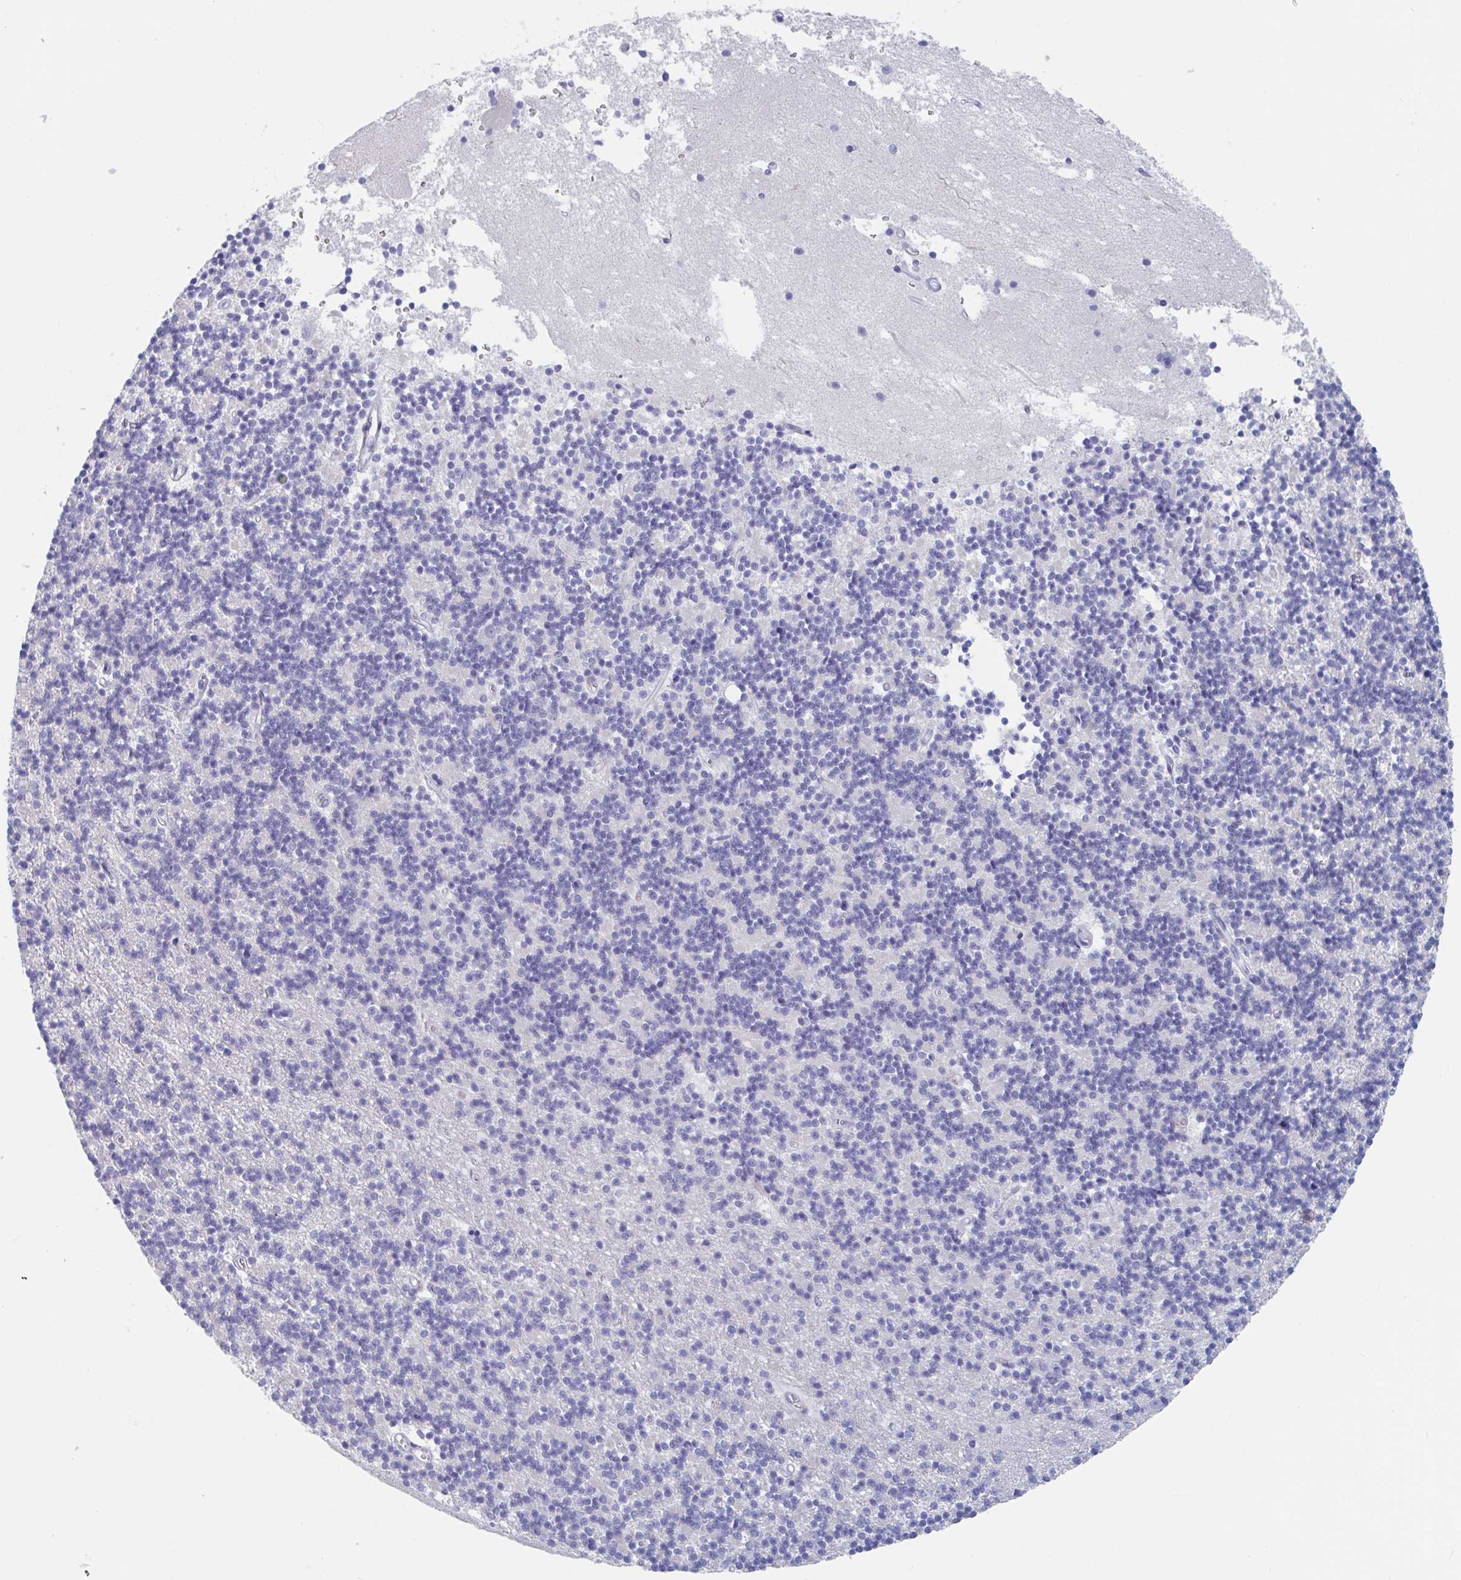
{"staining": {"intensity": "negative", "quantity": "none", "location": "none"}, "tissue": "cerebellum", "cell_type": "Cells in granular layer", "image_type": "normal", "snomed": [{"axis": "morphology", "description": "Normal tissue, NOS"}, {"axis": "topography", "description": "Cerebellum"}], "caption": "DAB (3,3'-diaminobenzidine) immunohistochemical staining of unremarkable cerebellum demonstrates no significant staining in cells in granular layer.", "gene": "DPEP3", "patient": {"sex": "male", "age": 54}}